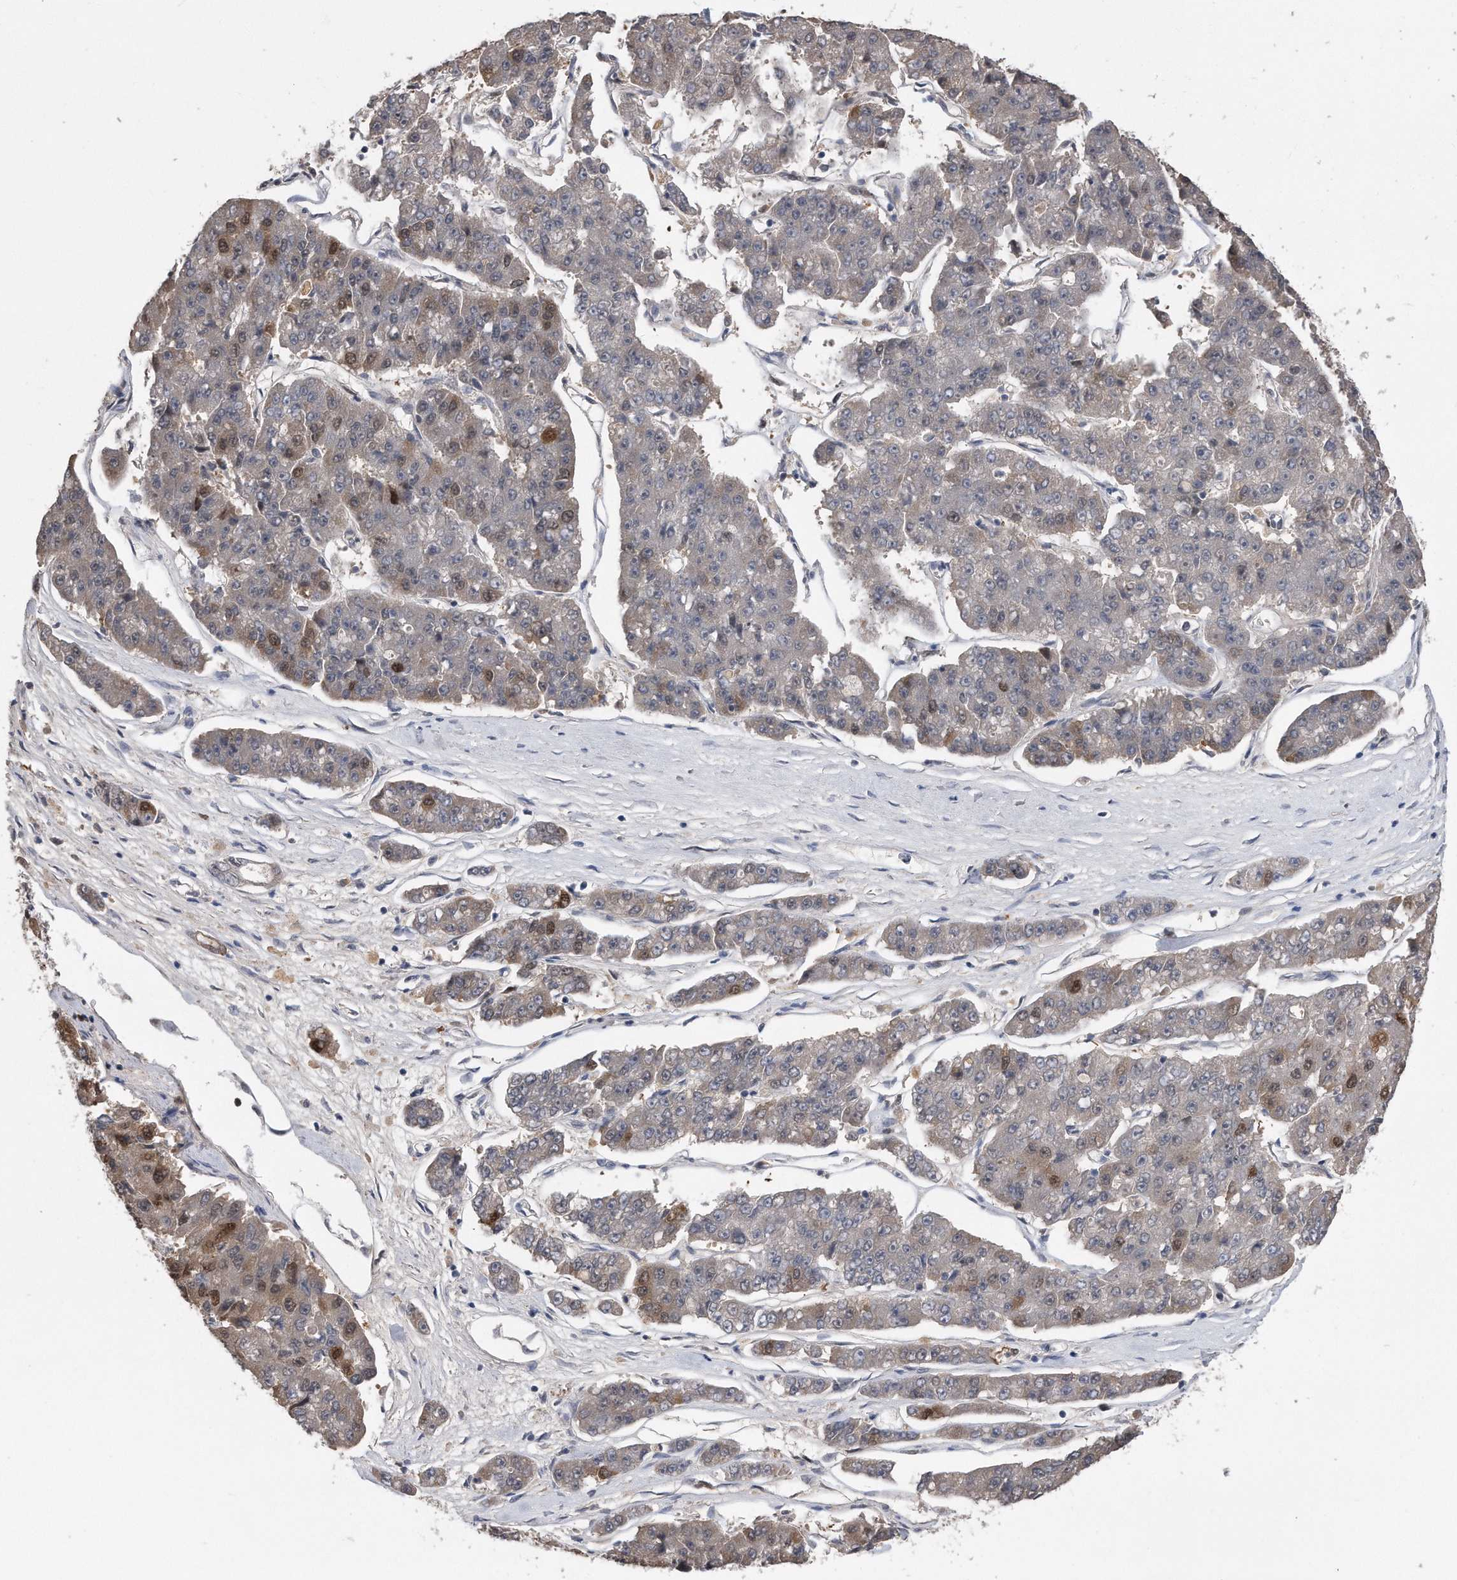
{"staining": {"intensity": "moderate", "quantity": "<25%", "location": "nuclear"}, "tissue": "pancreatic cancer", "cell_type": "Tumor cells", "image_type": "cancer", "snomed": [{"axis": "morphology", "description": "Adenocarcinoma, NOS"}, {"axis": "topography", "description": "Pancreas"}], "caption": "Pancreatic cancer tissue shows moderate nuclear expression in approximately <25% of tumor cells", "gene": "PCNA", "patient": {"sex": "male", "age": 50}}